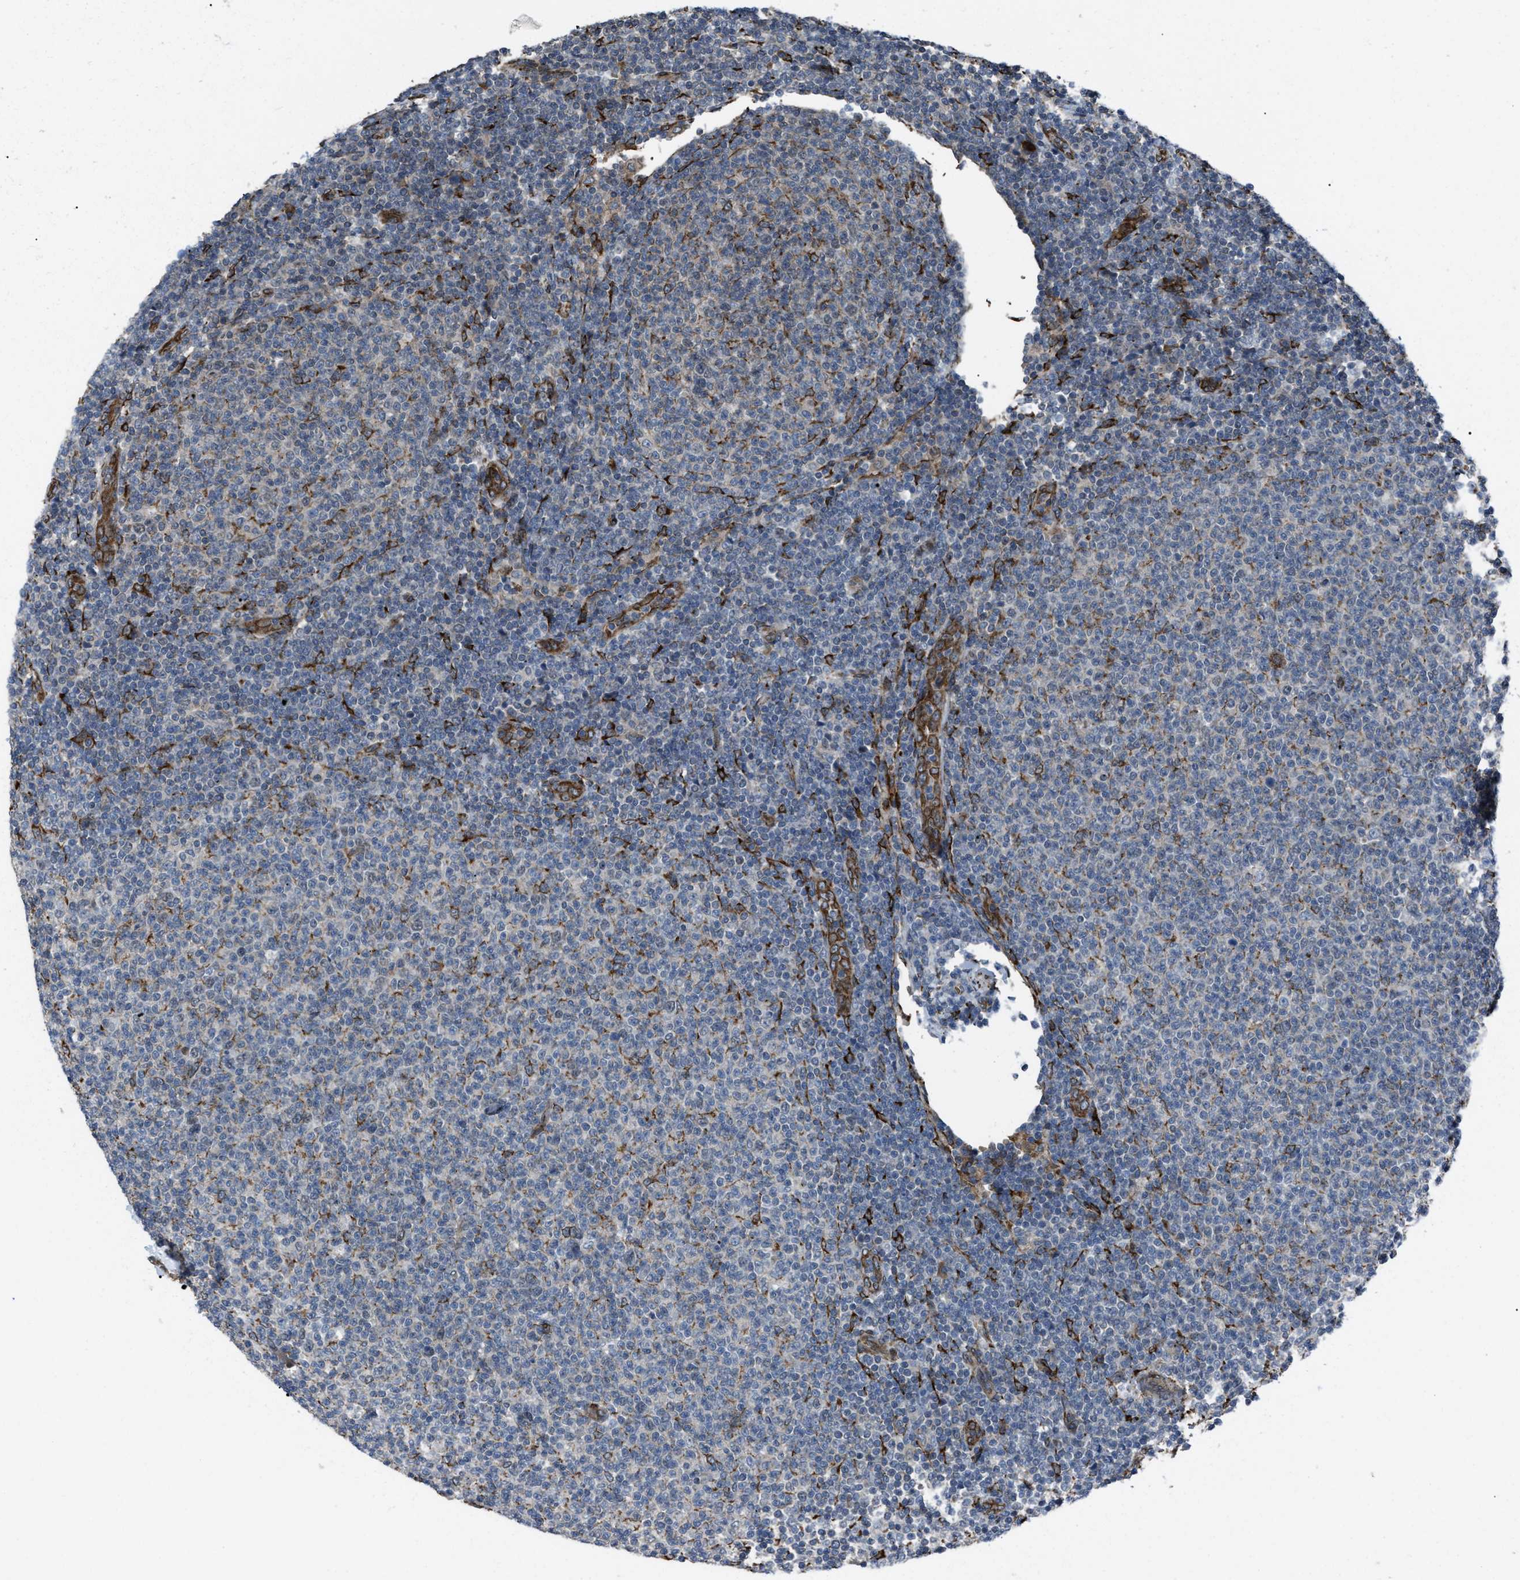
{"staining": {"intensity": "moderate", "quantity": "<25%", "location": "cytoplasmic/membranous"}, "tissue": "lymphoma", "cell_type": "Tumor cells", "image_type": "cancer", "snomed": [{"axis": "morphology", "description": "Malignant lymphoma, non-Hodgkin's type, Low grade"}, {"axis": "topography", "description": "Lymph node"}], "caption": "Moderate cytoplasmic/membranous expression for a protein is present in about <25% of tumor cells of malignant lymphoma, non-Hodgkin's type (low-grade) using immunohistochemistry.", "gene": "SELENOM", "patient": {"sex": "male", "age": 66}}